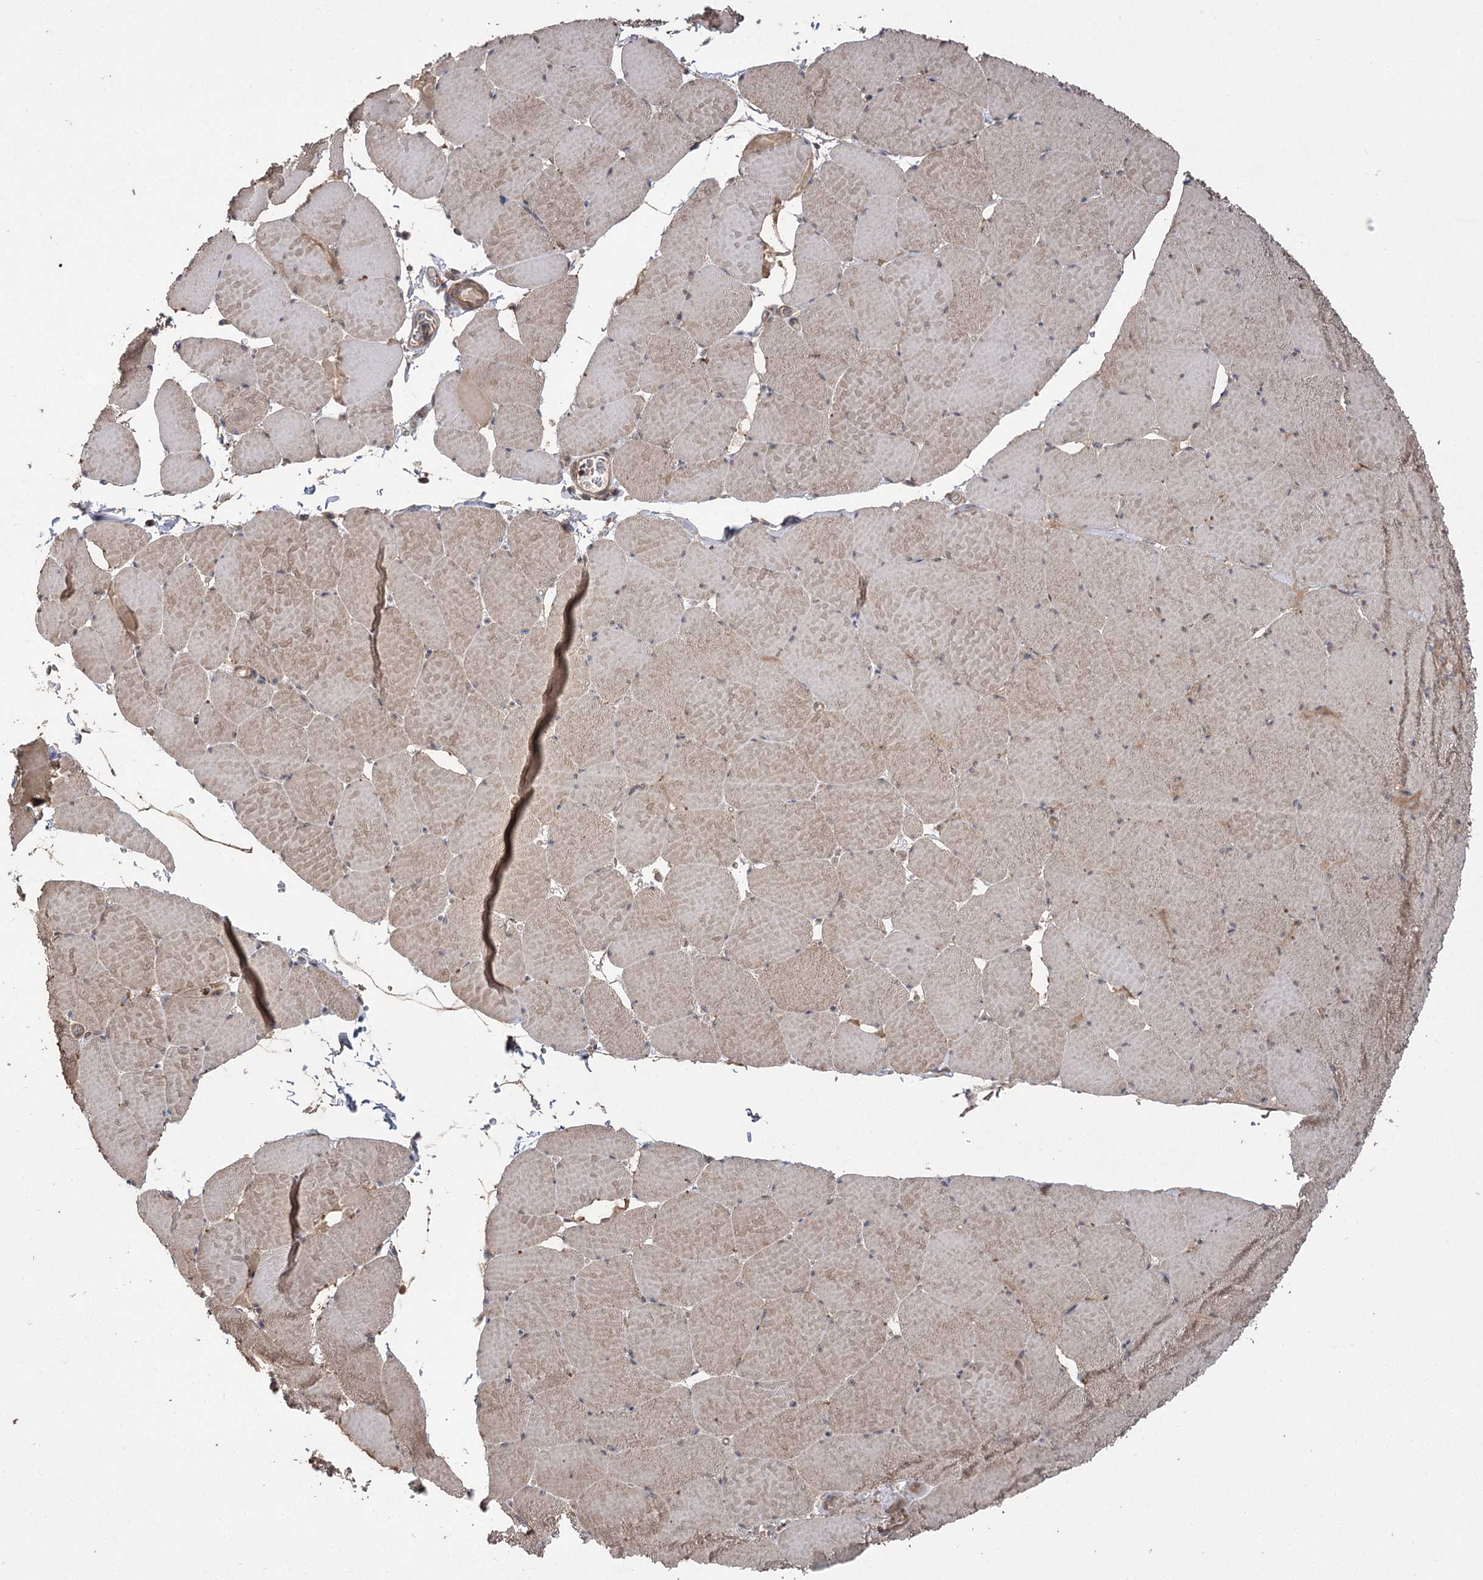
{"staining": {"intensity": "moderate", "quantity": ">75%", "location": "cytoplasmic/membranous"}, "tissue": "skeletal muscle", "cell_type": "Myocytes", "image_type": "normal", "snomed": [{"axis": "morphology", "description": "Normal tissue, NOS"}, {"axis": "topography", "description": "Skeletal muscle"}, {"axis": "topography", "description": "Head-Neck"}], "caption": "The histopathology image displays staining of normal skeletal muscle, revealing moderate cytoplasmic/membranous protein expression (brown color) within myocytes.", "gene": "TENM2", "patient": {"sex": "male", "age": 66}}